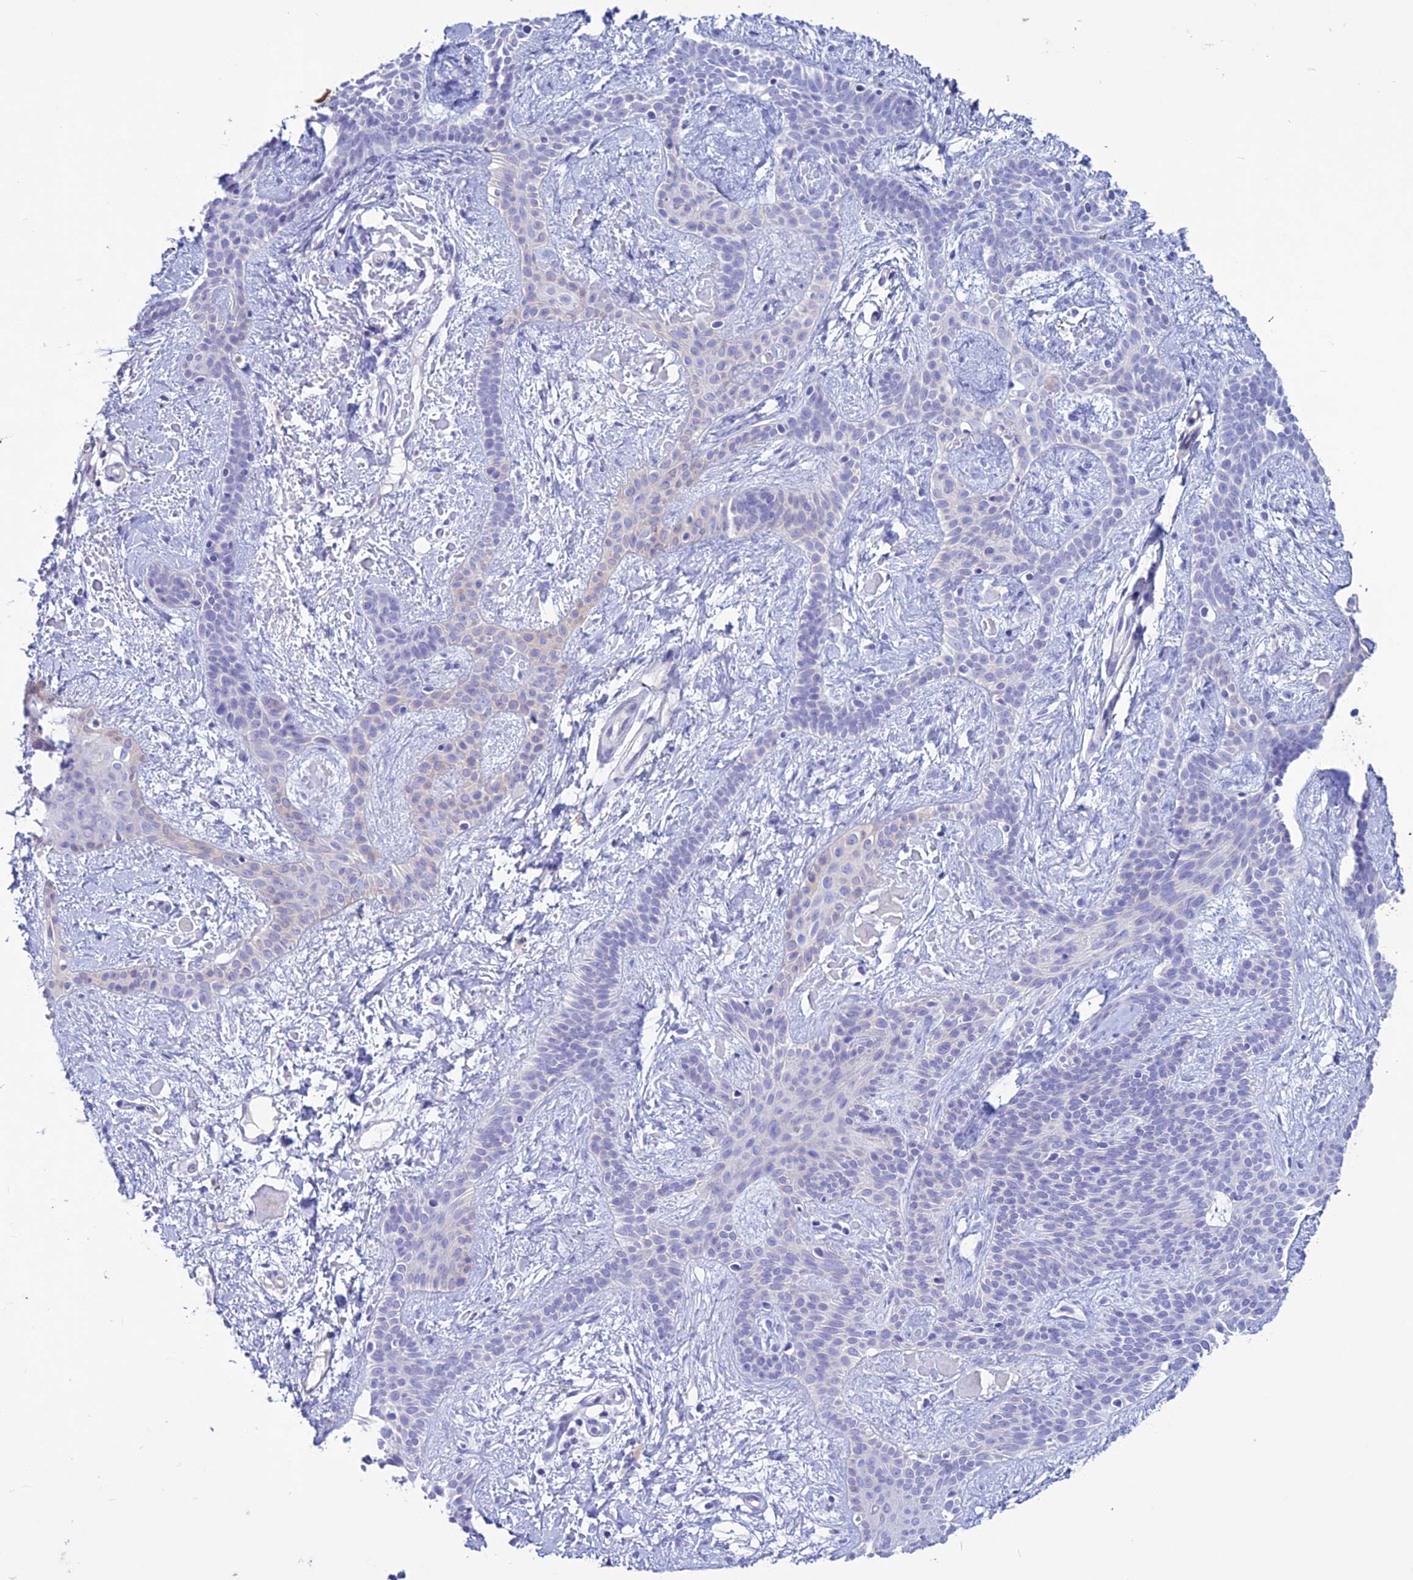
{"staining": {"intensity": "negative", "quantity": "none", "location": "none"}, "tissue": "skin cancer", "cell_type": "Tumor cells", "image_type": "cancer", "snomed": [{"axis": "morphology", "description": "Basal cell carcinoma"}, {"axis": "topography", "description": "Skin"}], "caption": "Immunohistochemical staining of skin cancer (basal cell carcinoma) displays no significant staining in tumor cells.", "gene": "CLEC2L", "patient": {"sex": "male", "age": 78}}